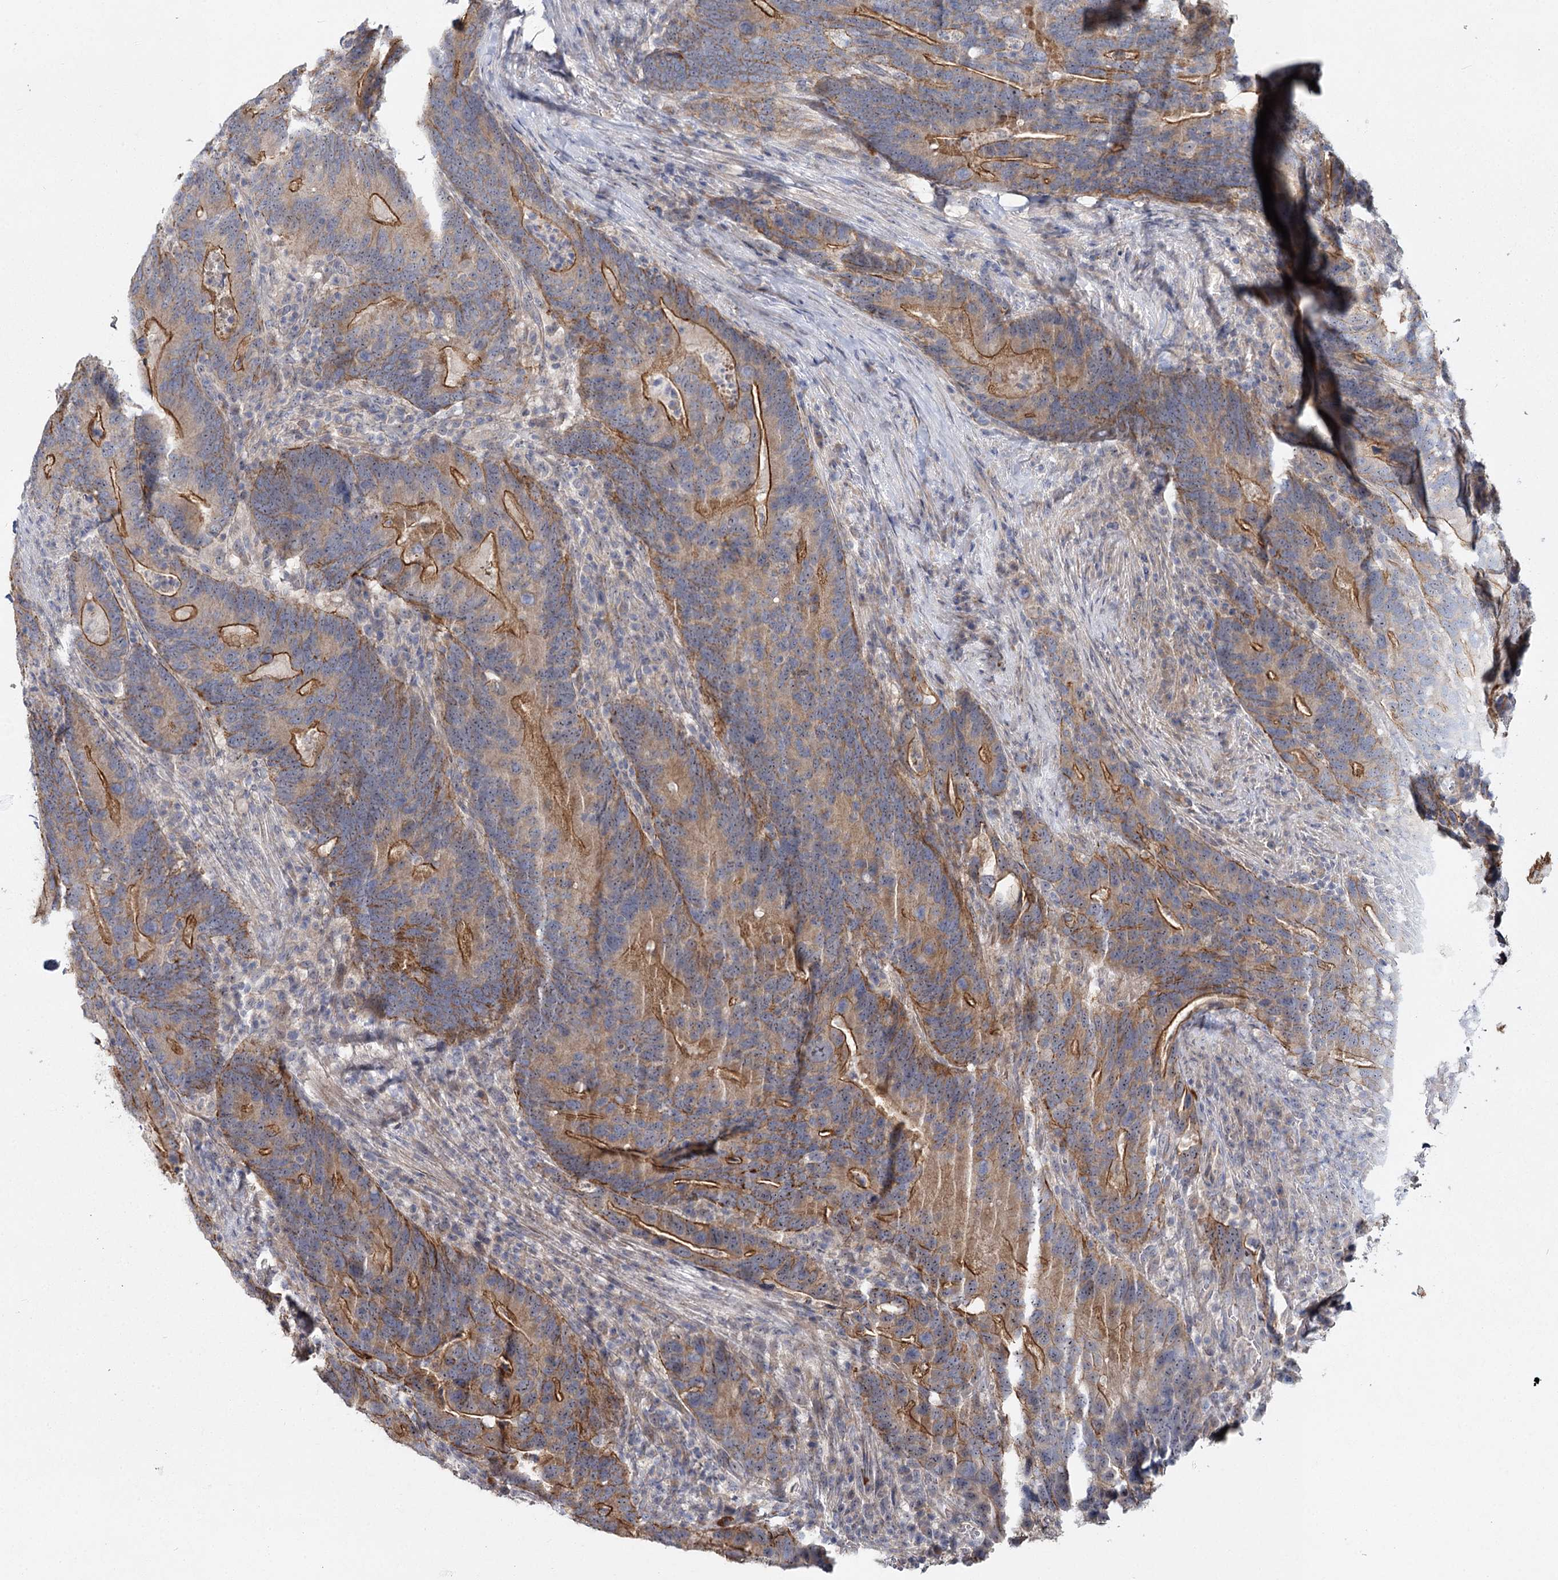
{"staining": {"intensity": "moderate", "quantity": "25%-75%", "location": "cytoplasmic/membranous"}, "tissue": "colorectal cancer", "cell_type": "Tumor cells", "image_type": "cancer", "snomed": [{"axis": "morphology", "description": "Adenocarcinoma, NOS"}, {"axis": "topography", "description": "Colon"}], "caption": "A brown stain highlights moderate cytoplasmic/membranous staining of a protein in colorectal adenocarcinoma tumor cells.", "gene": "ANGPTL5", "patient": {"sex": "female", "age": 66}}